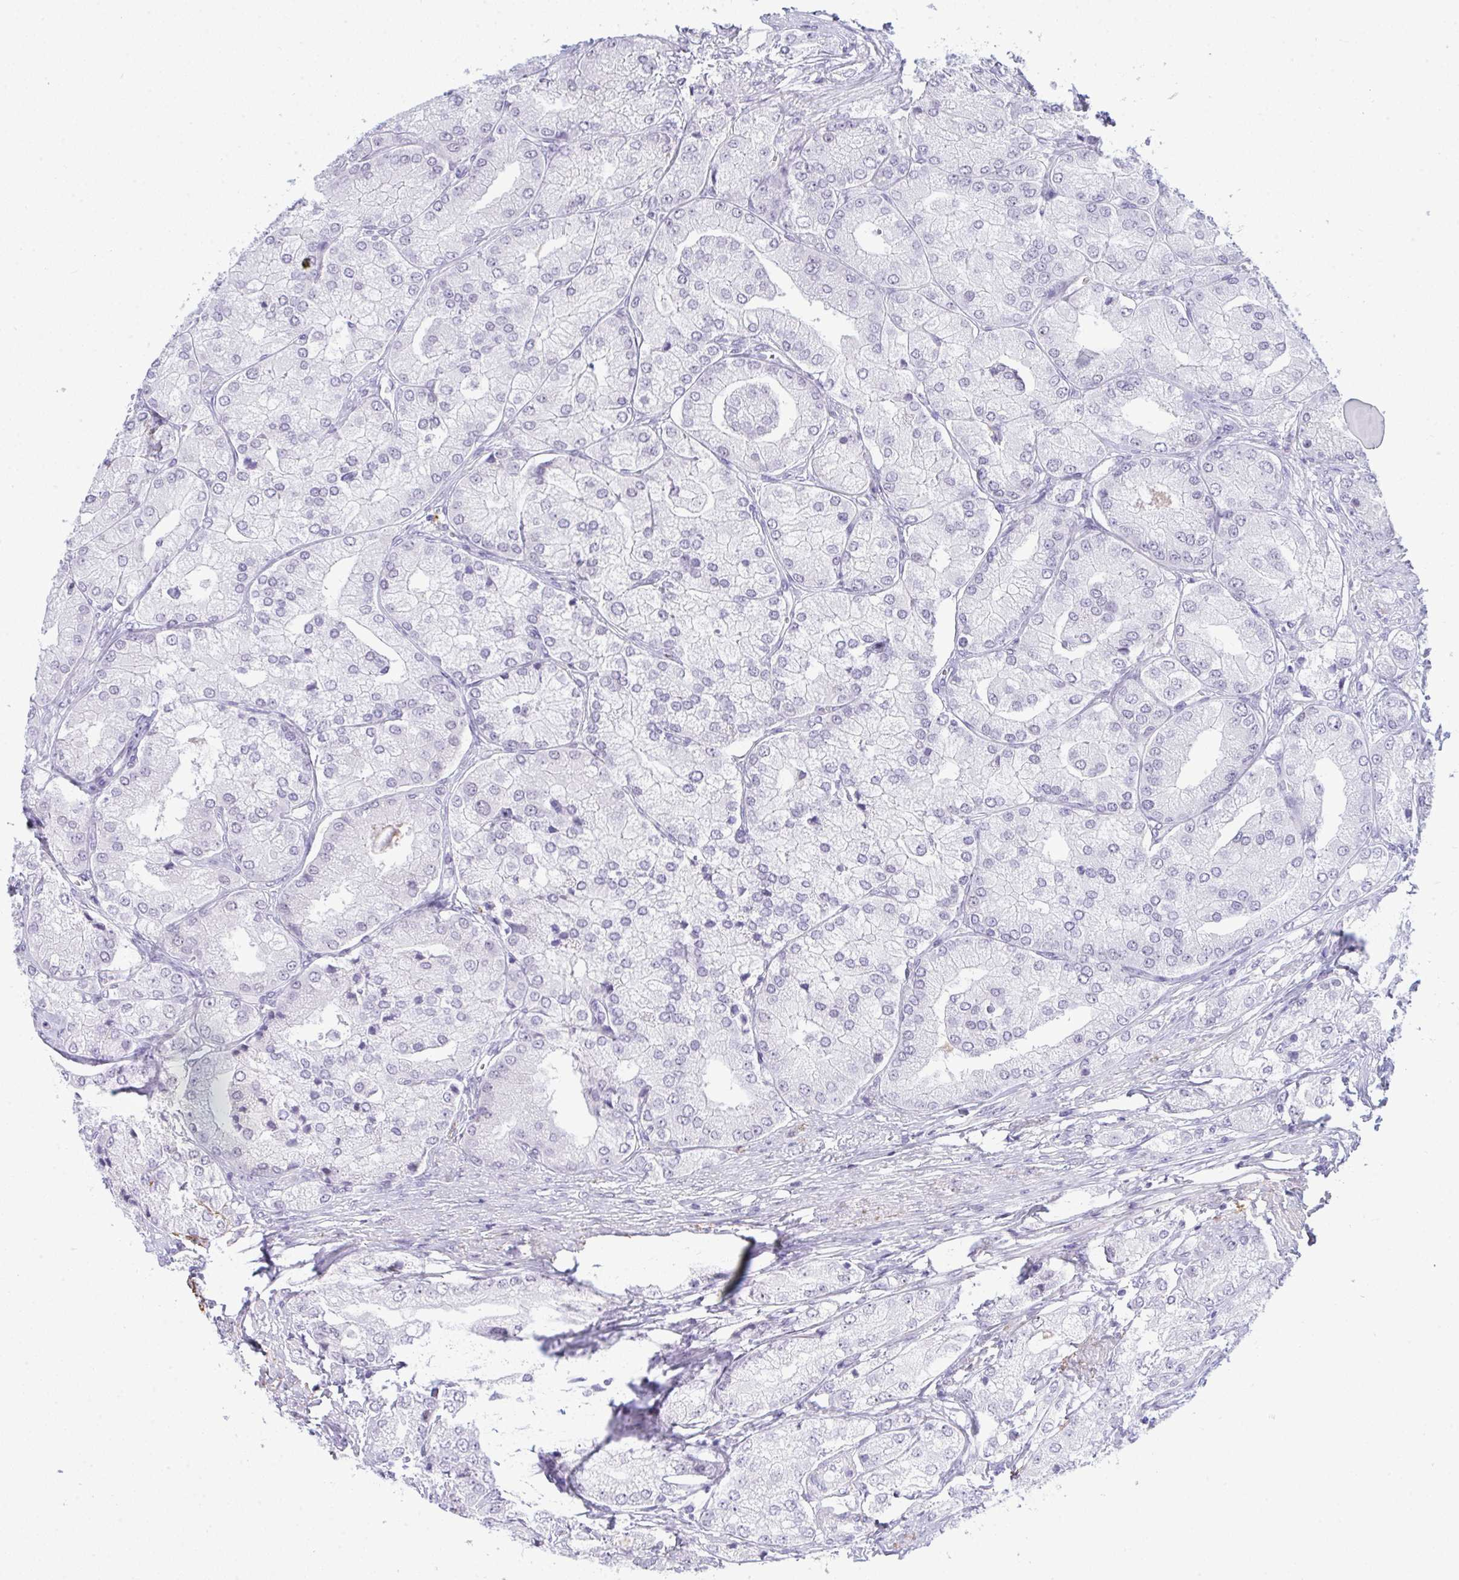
{"staining": {"intensity": "negative", "quantity": "none", "location": "none"}, "tissue": "prostate cancer", "cell_type": "Tumor cells", "image_type": "cancer", "snomed": [{"axis": "morphology", "description": "Adenocarcinoma, High grade"}, {"axis": "topography", "description": "Prostate"}], "caption": "Tumor cells show no significant expression in prostate cancer.", "gene": "ELN", "patient": {"sex": "male", "age": 61}}